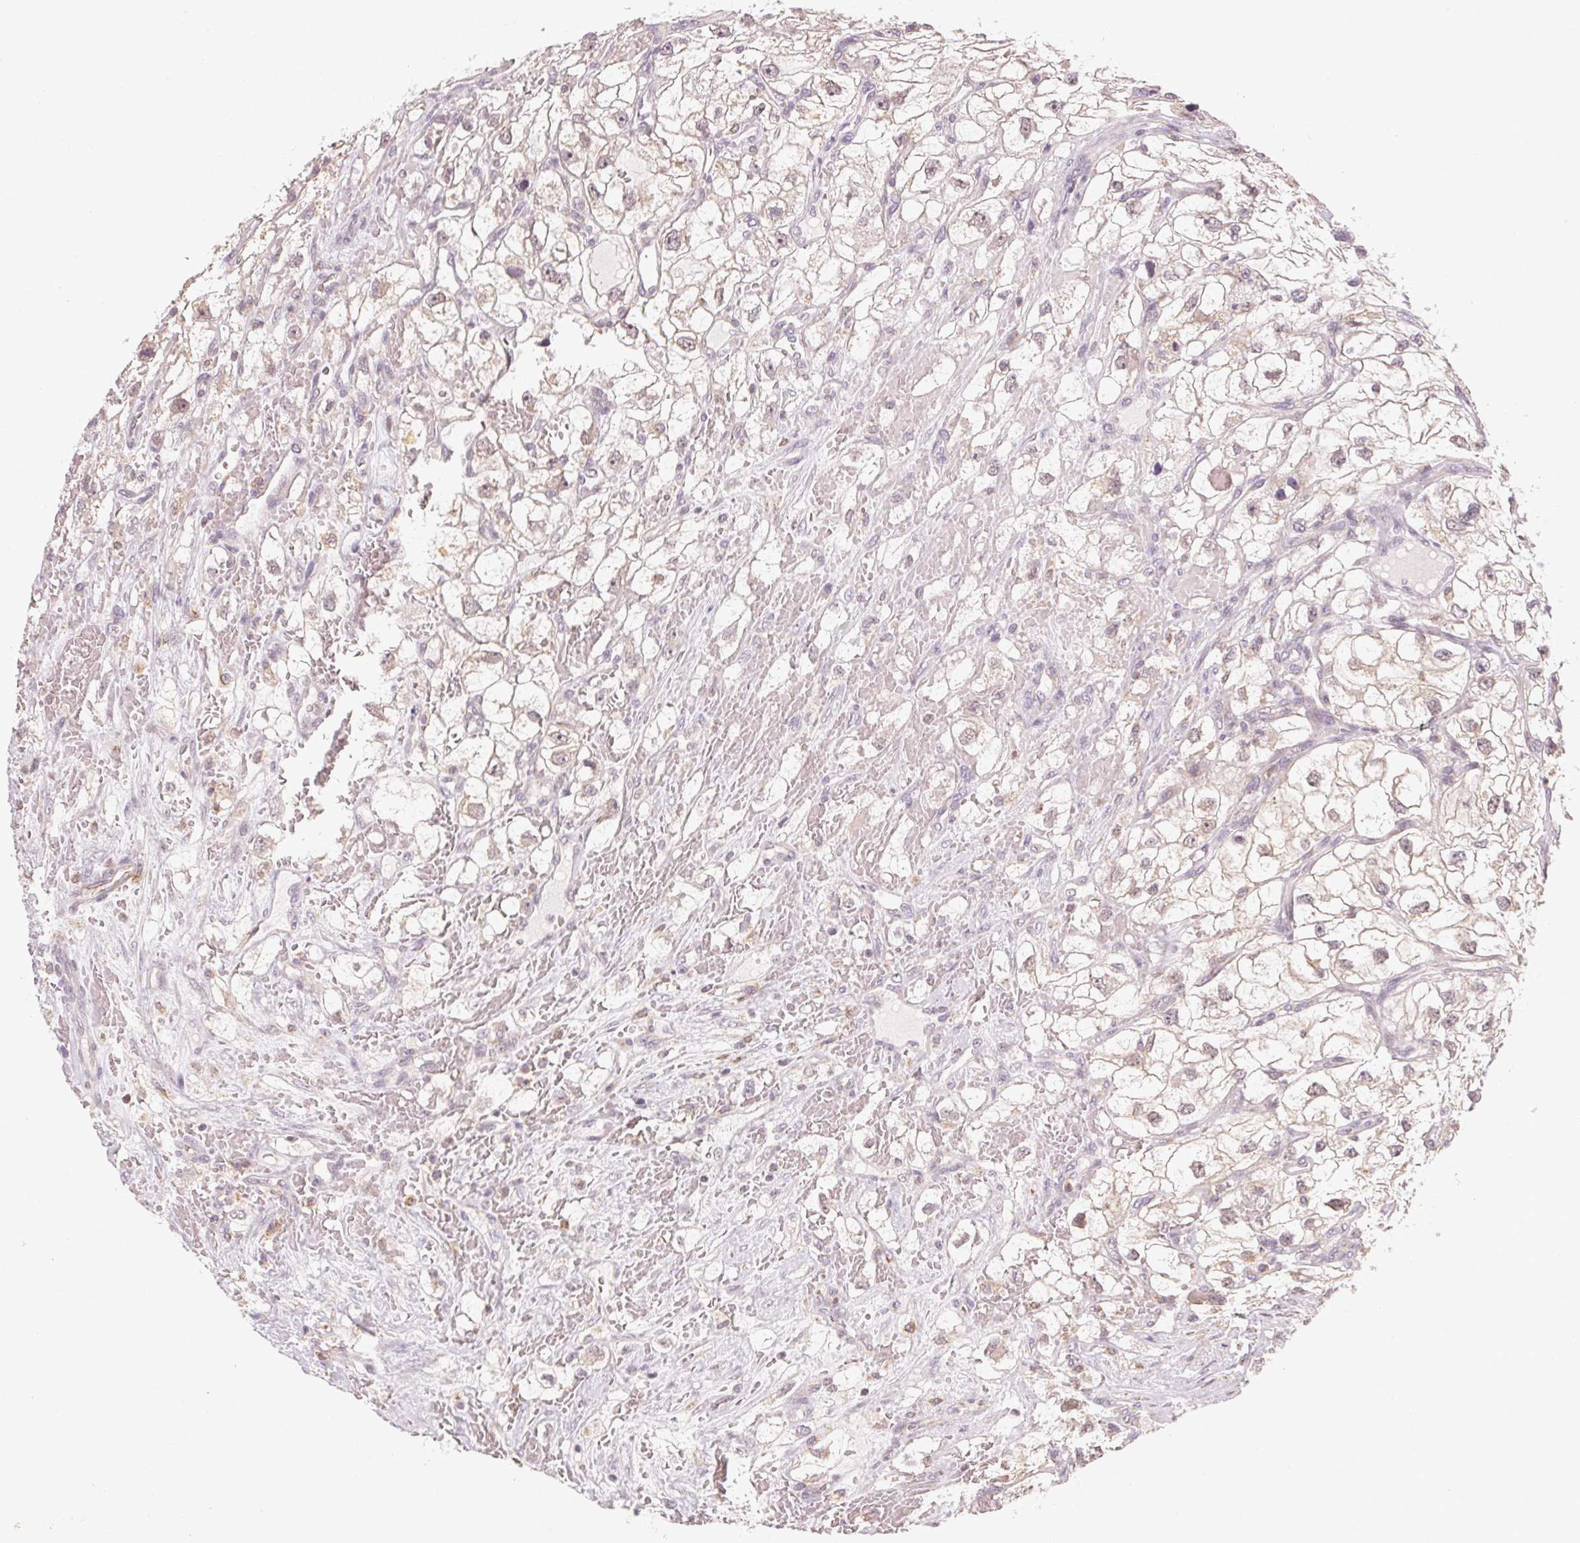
{"staining": {"intensity": "negative", "quantity": "none", "location": "none"}, "tissue": "renal cancer", "cell_type": "Tumor cells", "image_type": "cancer", "snomed": [{"axis": "morphology", "description": "Adenocarcinoma, NOS"}, {"axis": "topography", "description": "Kidney"}], "caption": "This is a photomicrograph of immunohistochemistry (IHC) staining of adenocarcinoma (renal), which shows no positivity in tumor cells.", "gene": "NCOA4", "patient": {"sex": "male", "age": 59}}